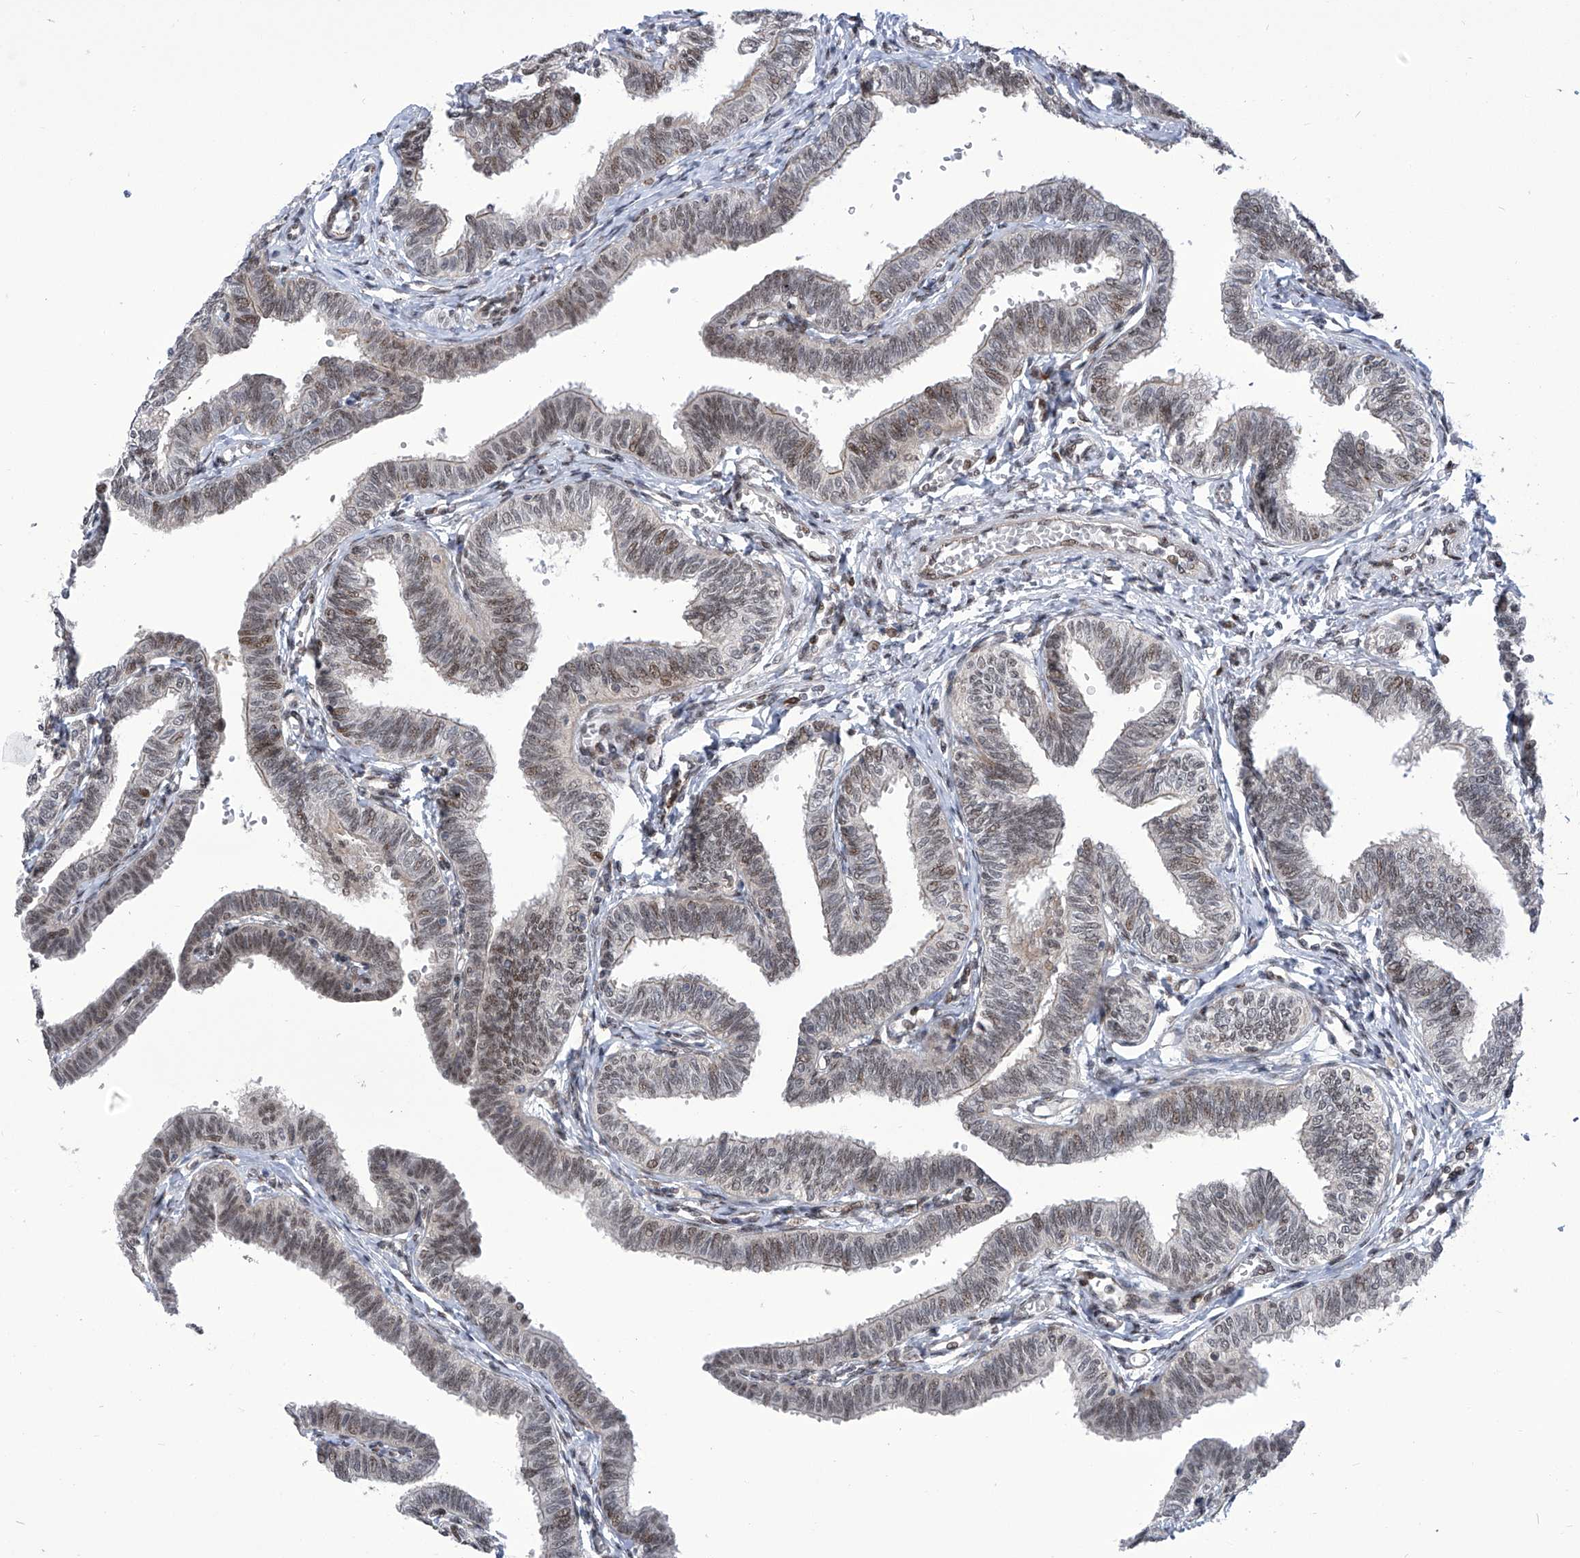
{"staining": {"intensity": "moderate", "quantity": "25%-75%", "location": "cytoplasmic/membranous,nuclear"}, "tissue": "fallopian tube", "cell_type": "Glandular cells", "image_type": "normal", "snomed": [{"axis": "morphology", "description": "Normal tissue, NOS"}, {"axis": "topography", "description": "Fallopian tube"}, {"axis": "topography", "description": "Ovary"}], "caption": "Fallopian tube stained with DAB (3,3'-diaminobenzidine) immunohistochemistry reveals medium levels of moderate cytoplasmic/membranous,nuclear expression in approximately 25%-75% of glandular cells.", "gene": "CEP290", "patient": {"sex": "female", "age": 23}}